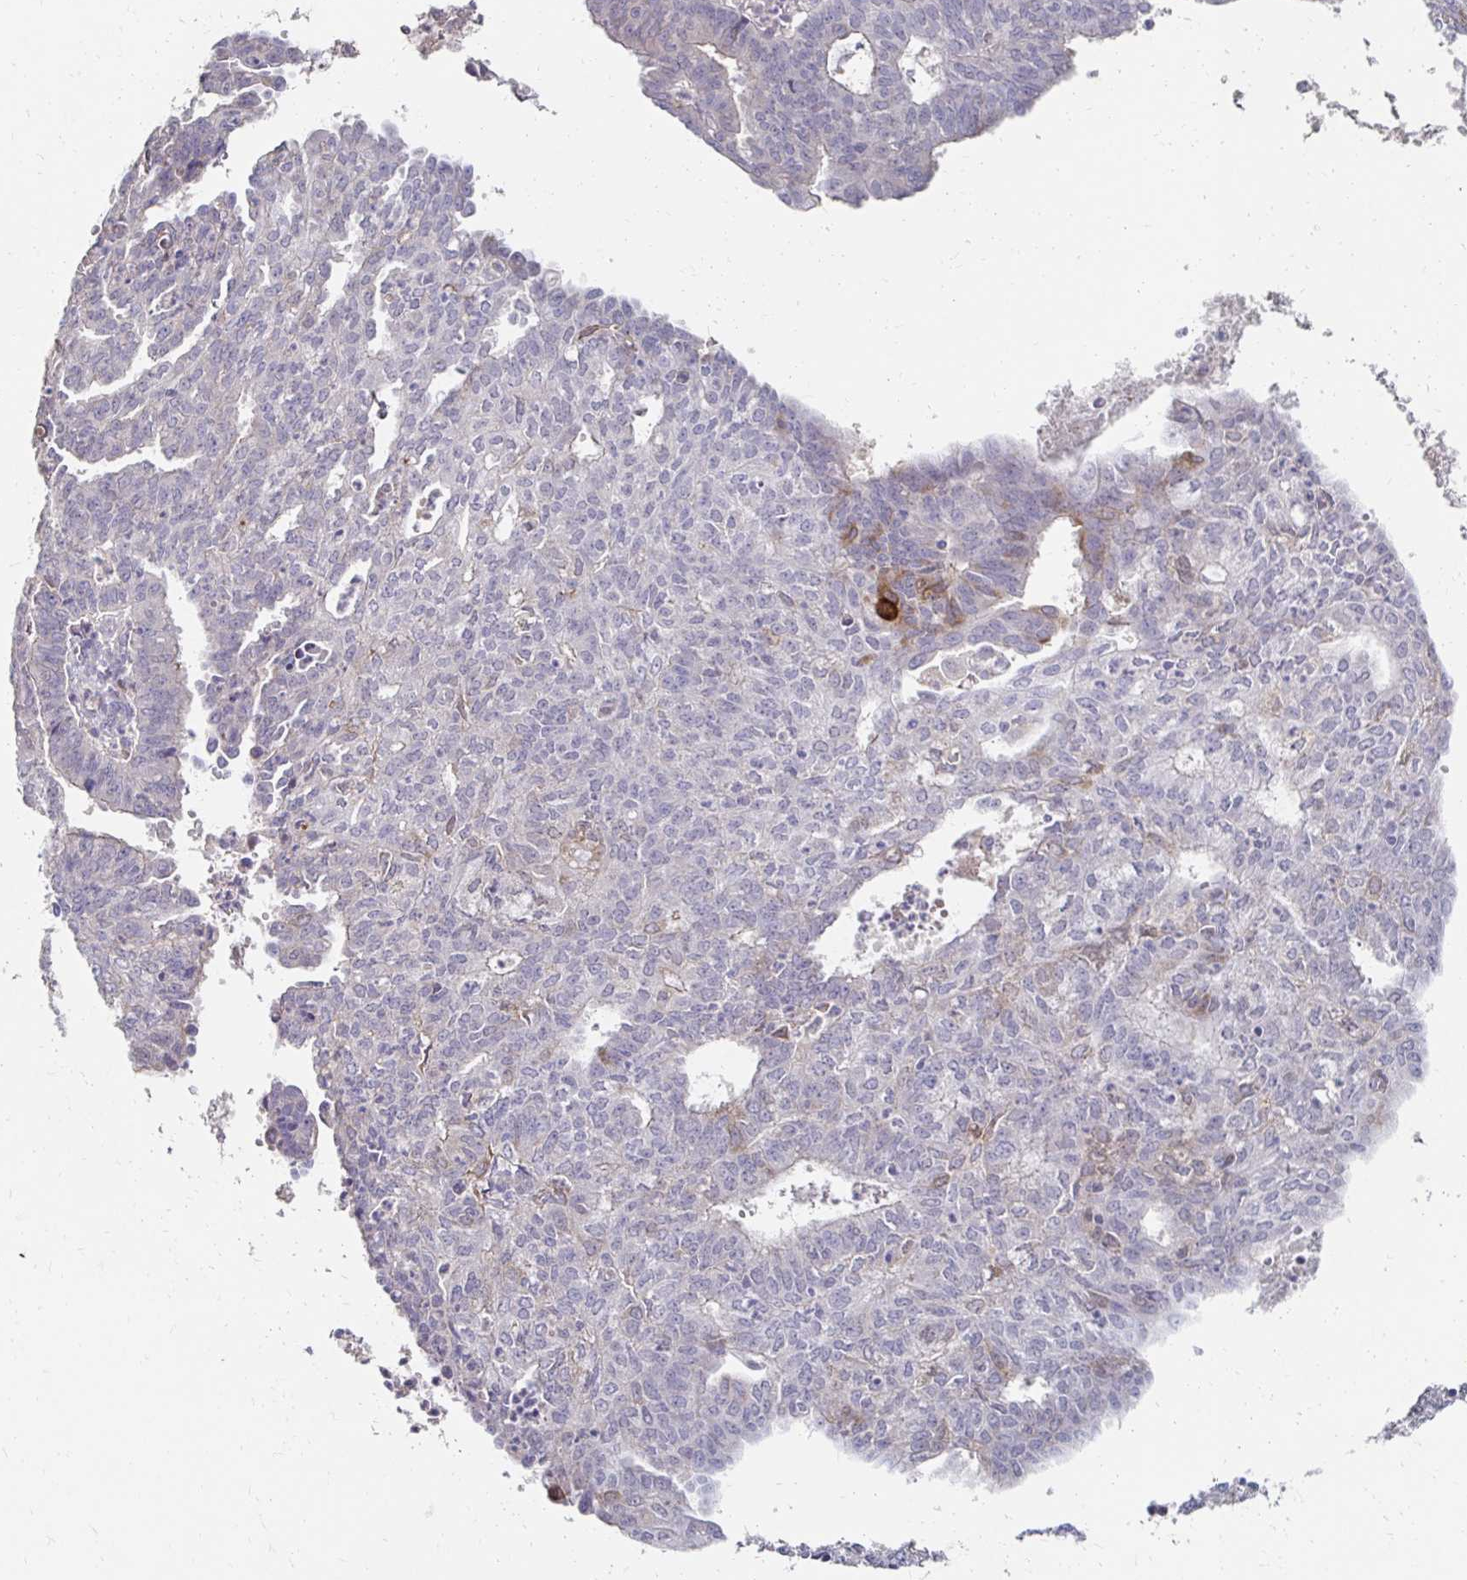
{"staining": {"intensity": "moderate", "quantity": "<25%", "location": "cytoplasmic/membranous"}, "tissue": "endometrial cancer", "cell_type": "Tumor cells", "image_type": "cancer", "snomed": [{"axis": "morphology", "description": "Adenocarcinoma, NOS"}, {"axis": "topography", "description": "Endometrium"}], "caption": "Tumor cells demonstrate low levels of moderate cytoplasmic/membranous expression in about <25% of cells in human adenocarcinoma (endometrial).", "gene": "ZNF727", "patient": {"sex": "female", "age": 61}}